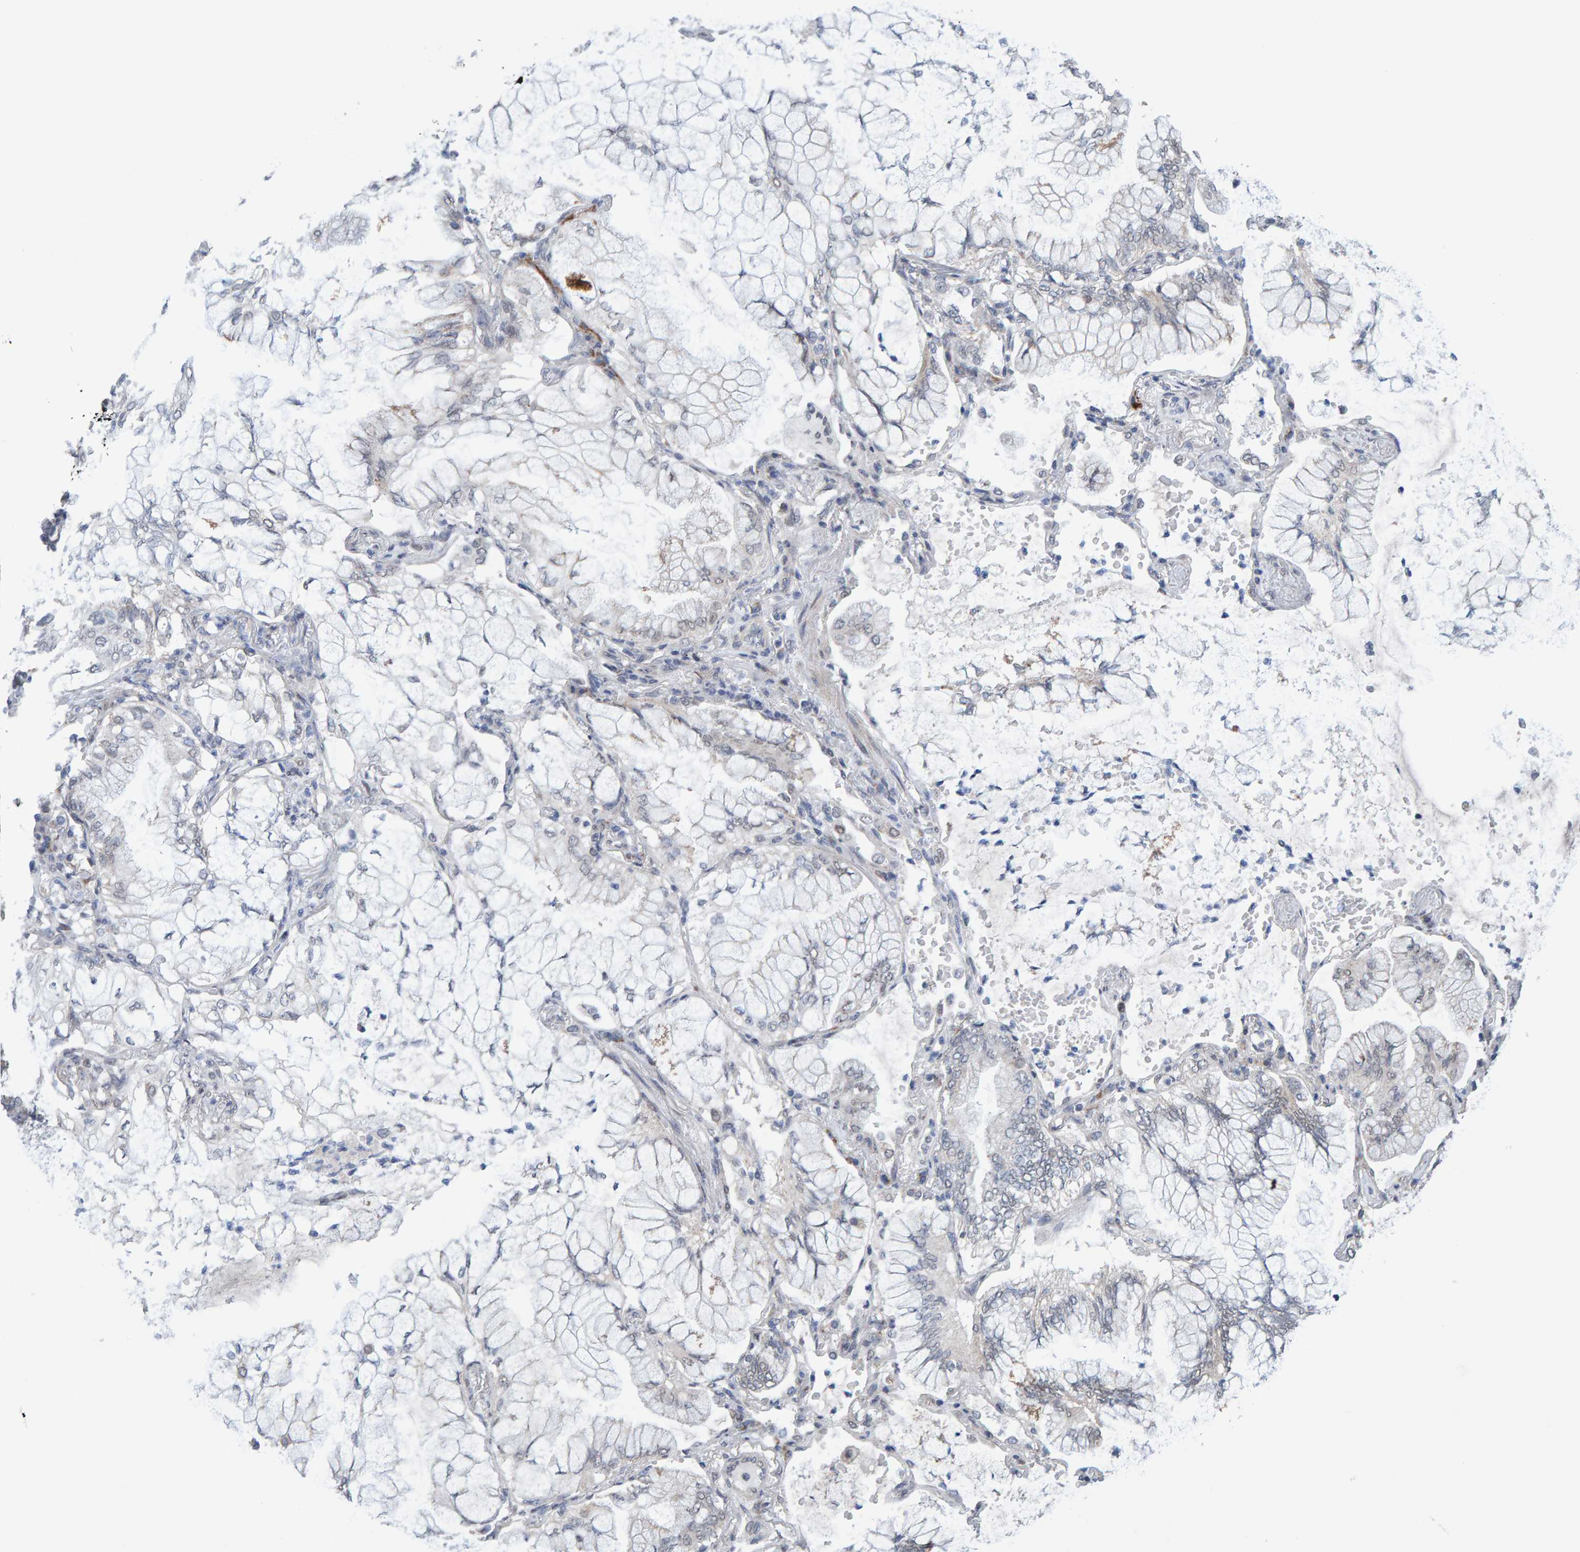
{"staining": {"intensity": "negative", "quantity": "none", "location": "none"}, "tissue": "lung cancer", "cell_type": "Tumor cells", "image_type": "cancer", "snomed": [{"axis": "morphology", "description": "Adenocarcinoma, NOS"}, {"axis": "topography", "description": "Lung"}], "caption": "This is an IHC photomicrograph of human adenocarcinoma (lung). There is no staining in tumor cells.", "gene": "USP43", "patient": {"sex": "female", "age": 70}}